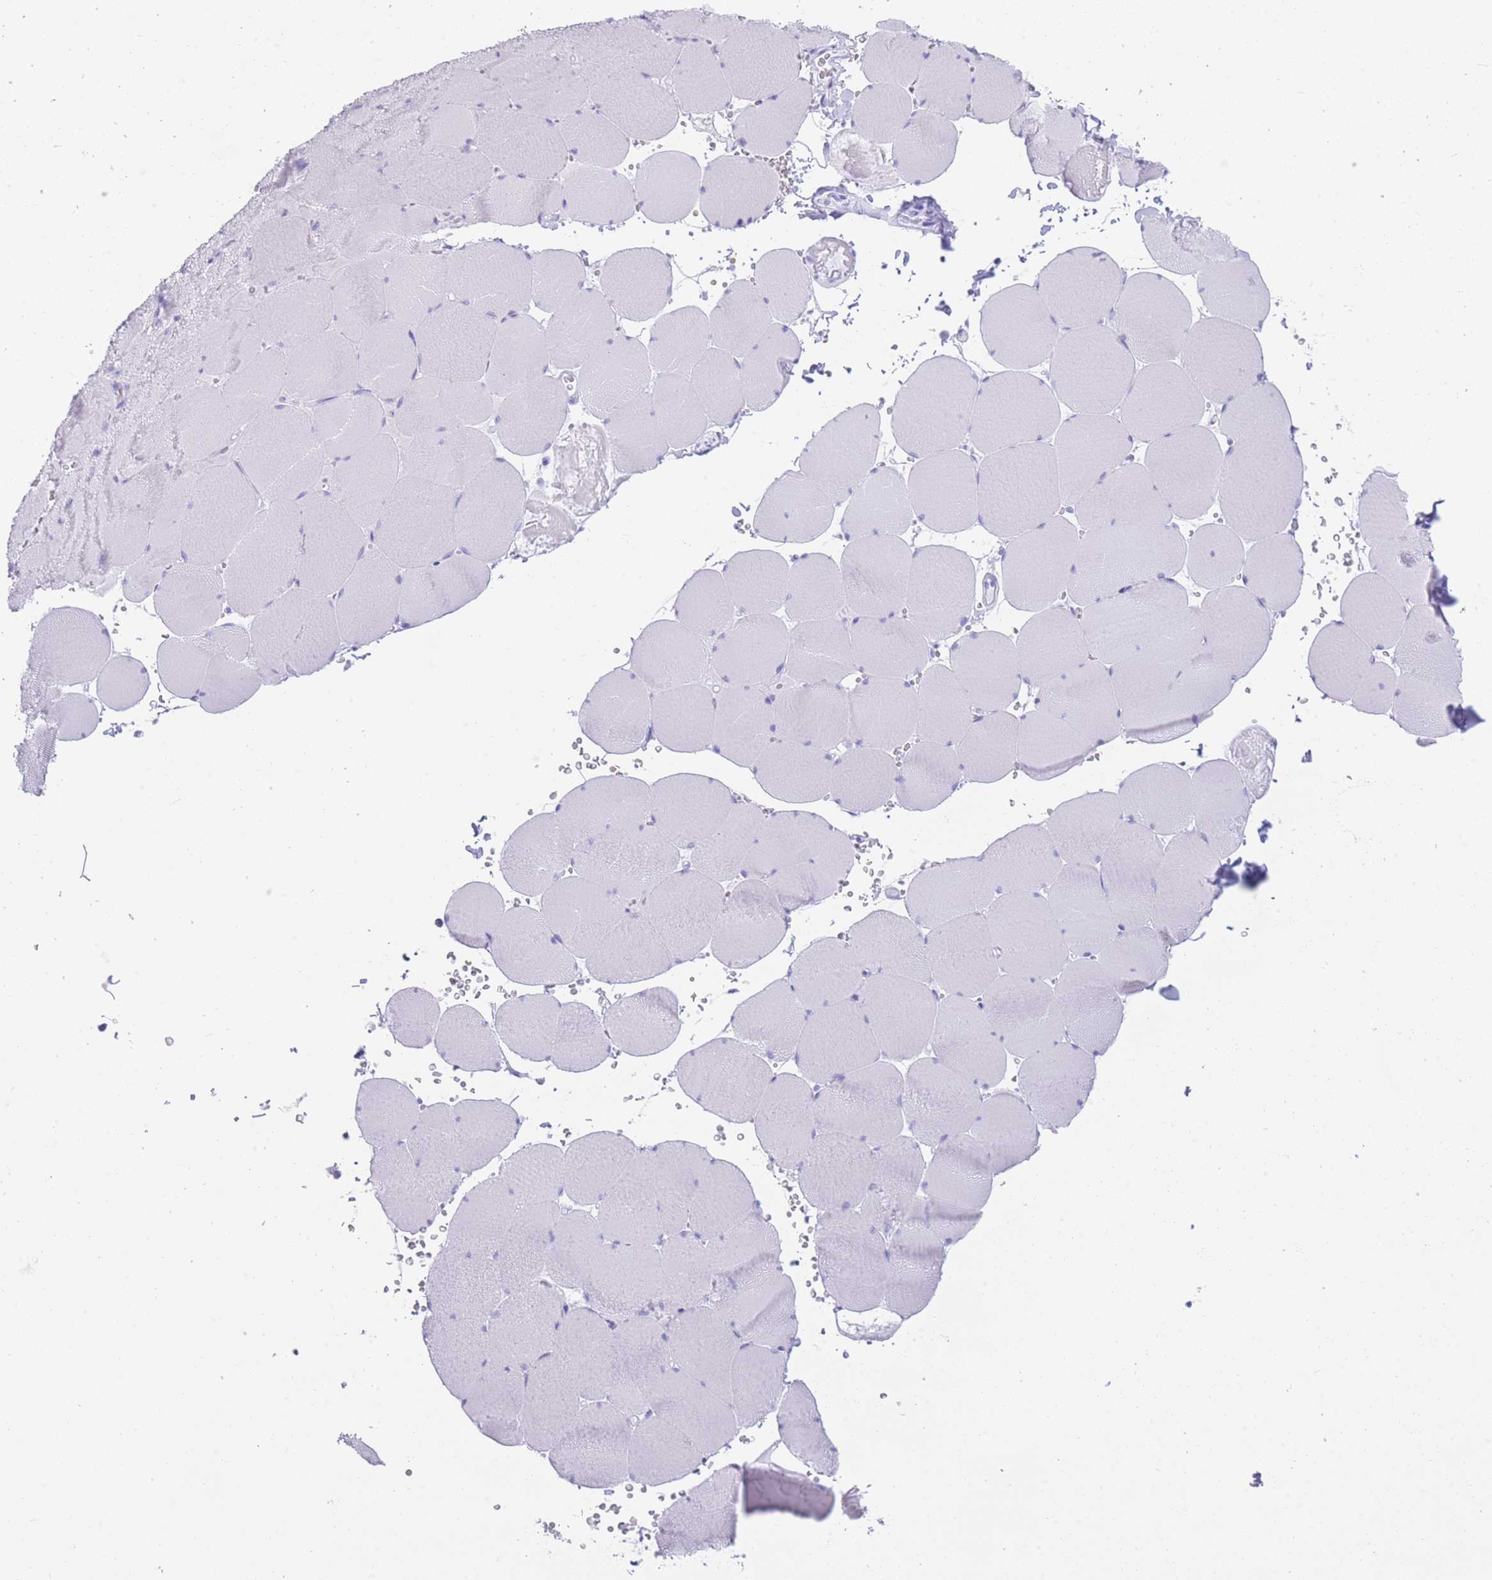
{"staining": {"intensity": "negative", "quantity": "none", "location": "none"}, "tissue": "skeletal muscle", "cell_type": "Myocytes", "image_type": "normal", "snomed": [{"axis": "morphology", "description": "Normal tissue, NOS"}, {"axis": "topography", "description": "Skeletal muscle"}, {"axis": "topography", "description": "Head-Neck"}], "caption": "There is no significant expression in myocytes of skeletal muscle. Nuclei are stained in blue.", "gene": "ELOA2", "patient": {"sex": "male", "age": 66}}